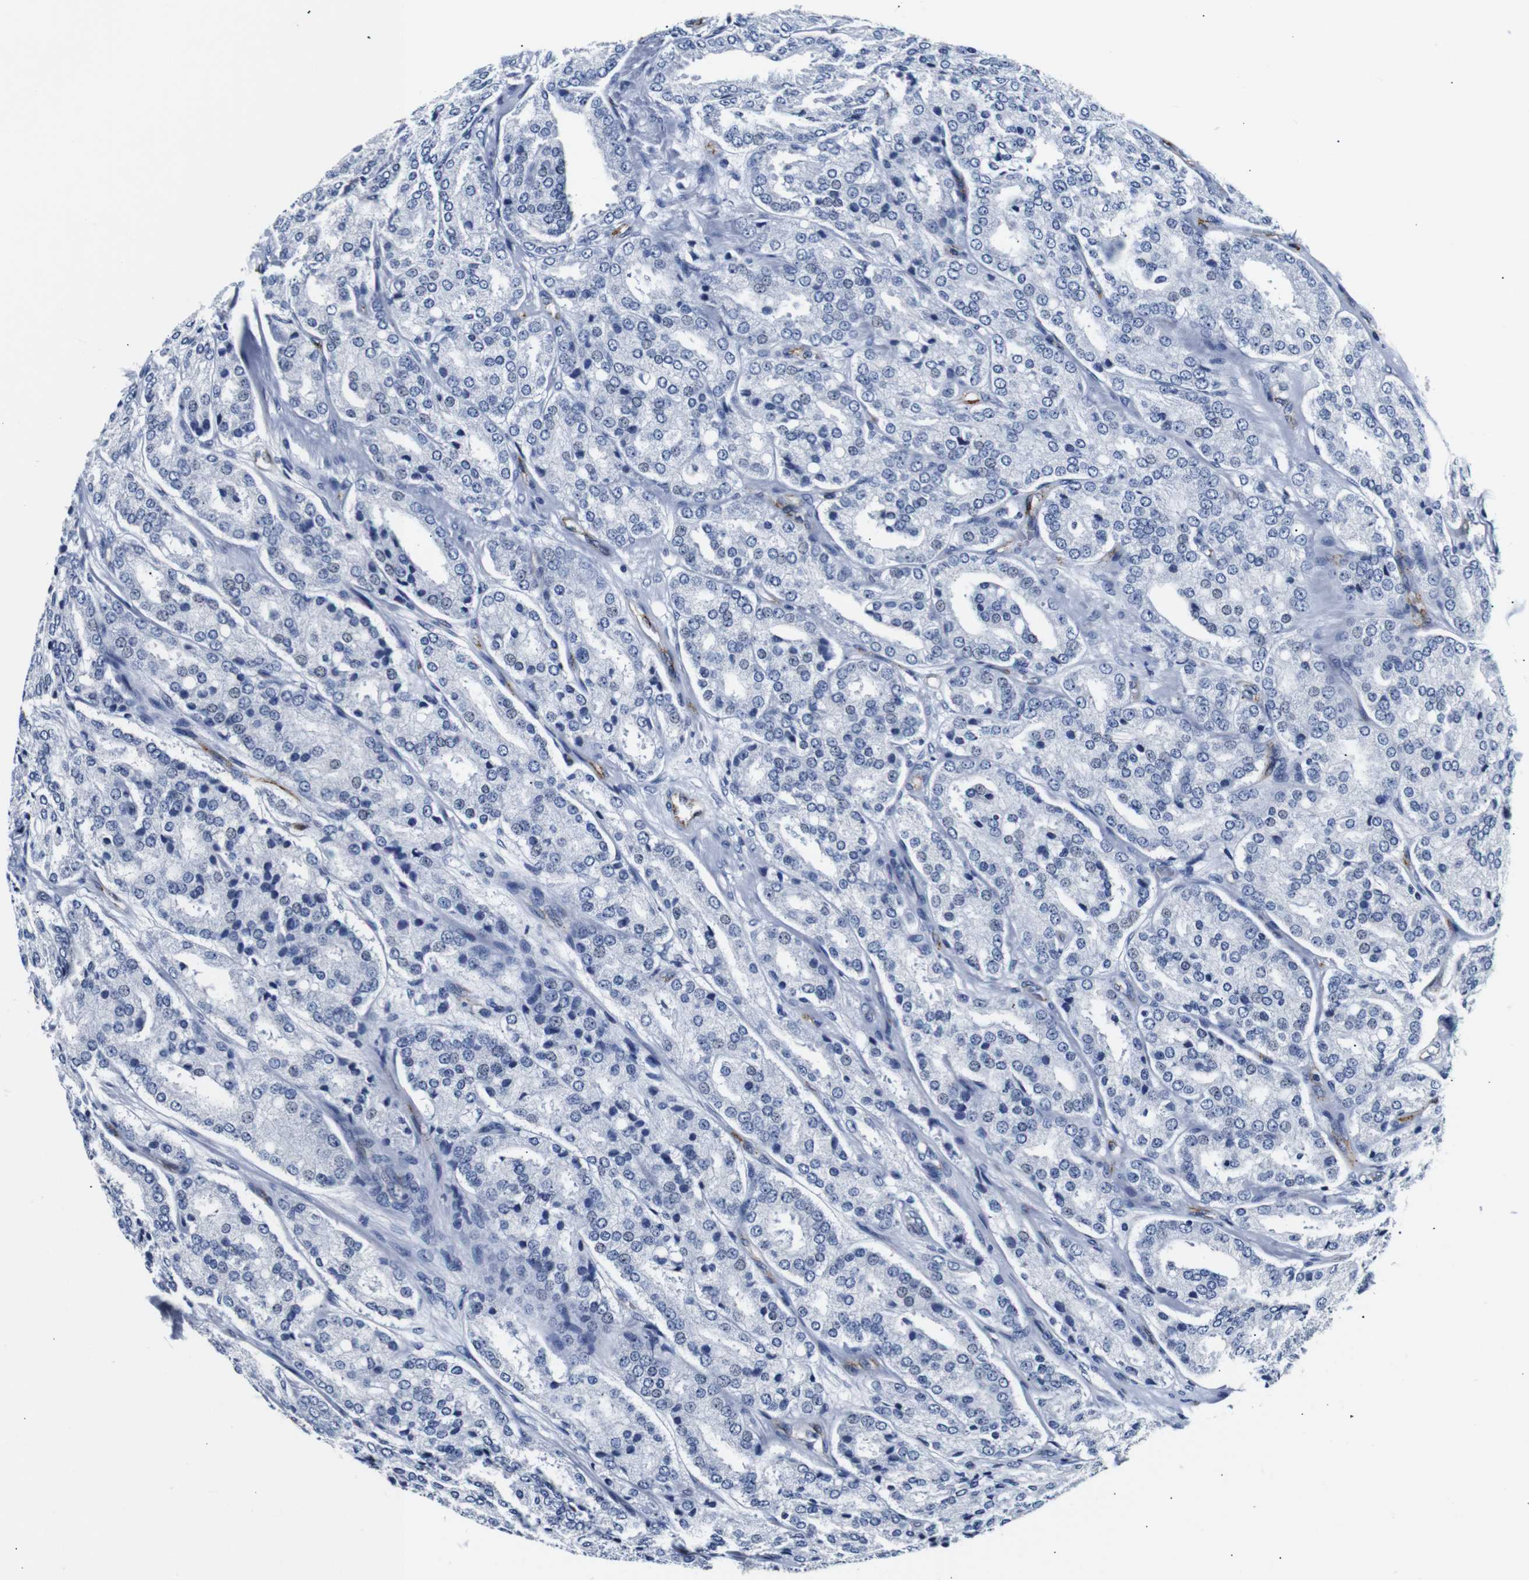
{"staining": {"intensity": "negative", "quantity": "none", "location": "none"}, "tissue": "prostate cancer", "cell_type": "Tumor cells", "image_type": "cancer", "snomed": [{"axis": "morphology", "description": "Adenocarcinoma, High grade"}, {"axis": "topography", "description": "Prostate"}], "caption": "Immunohistochemistry (IHC) of human adenocarcinoma (high-grade) (prostate) displays no positivity in tumor cells.", "gene": "MUC4", "patient": {"sex": "male", "age": 65}}